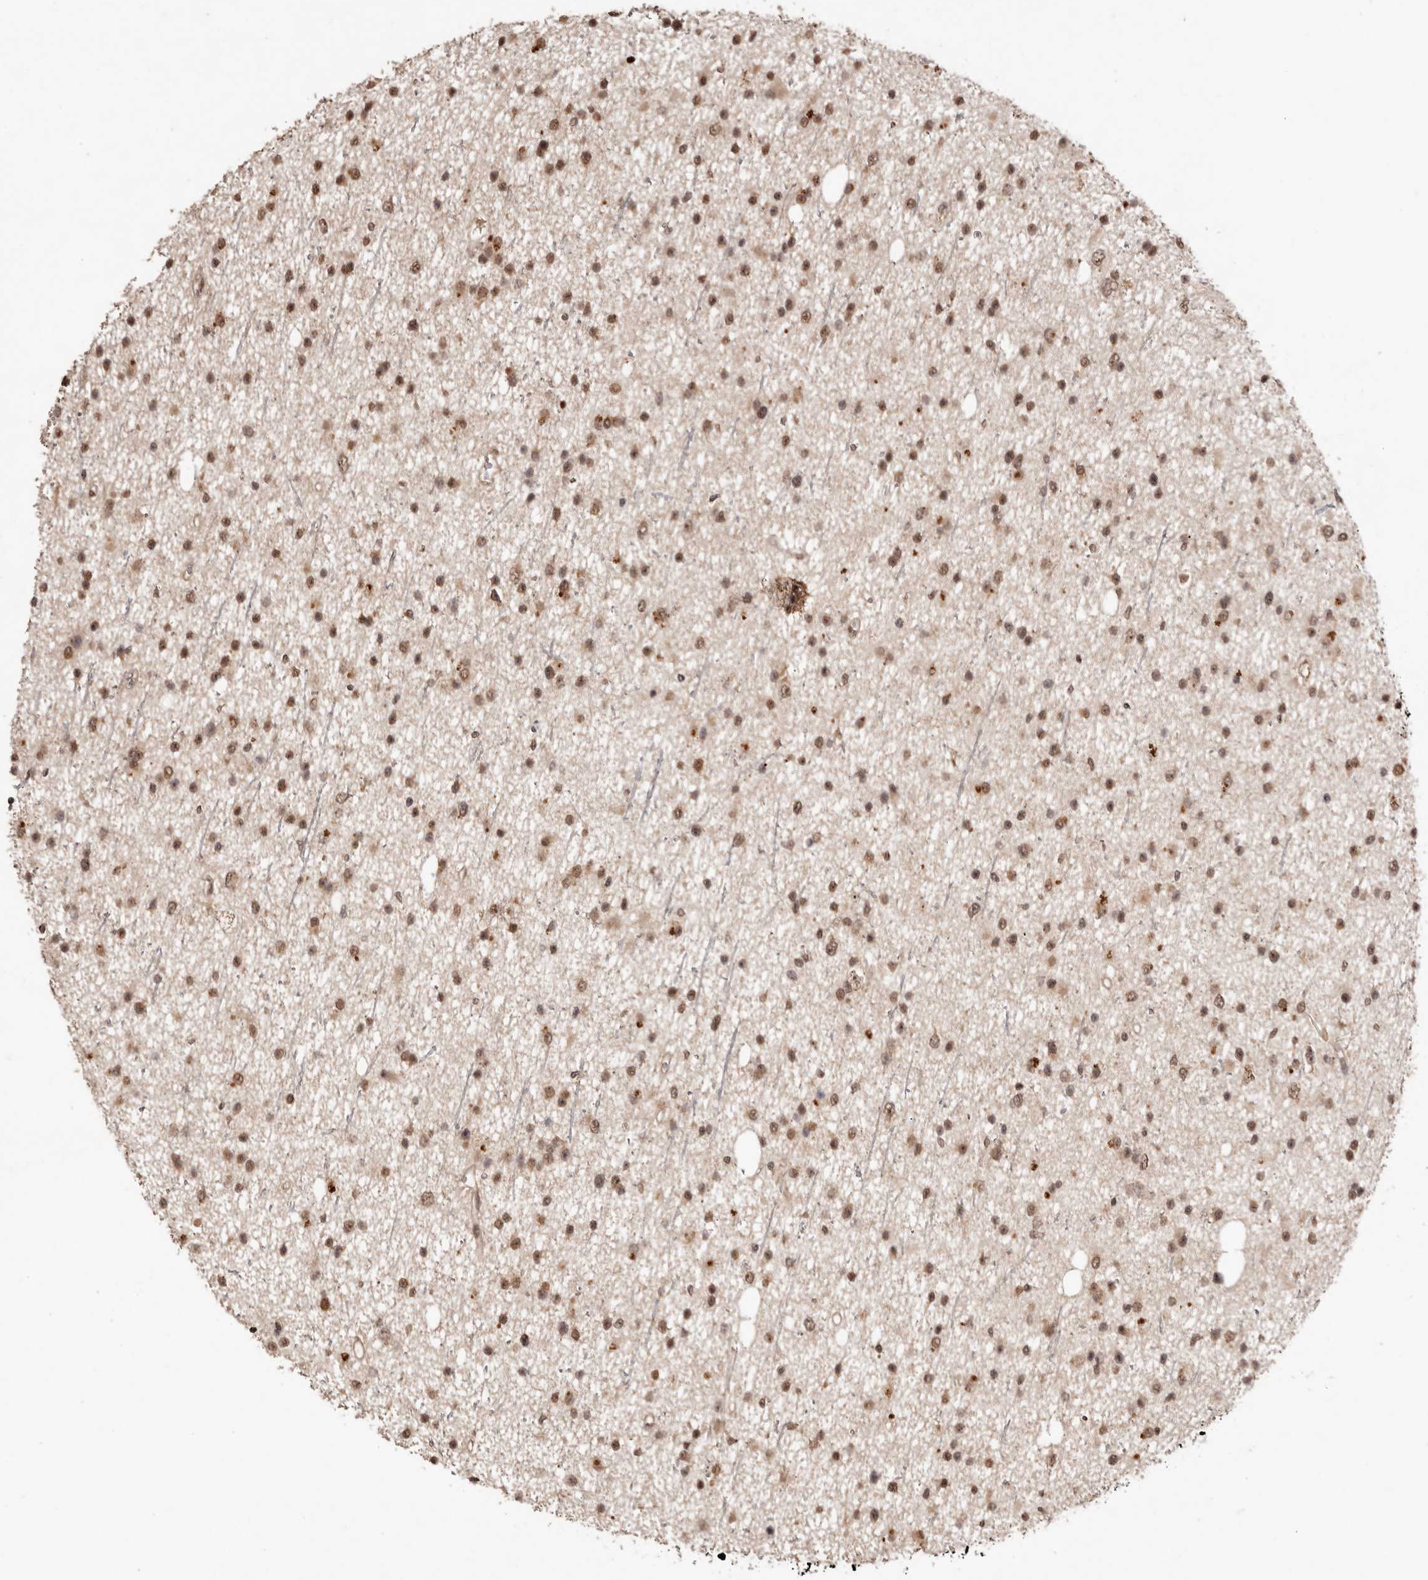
{"staining": {"intensity": "moderate", "quantity": ">75%", "location": "cytoplasmic/membranous,nuclear"}, "tissue": "glioma", "cell_type": "Tumor cells", "image_type": "cancer", "snomed": [{"axis": "morphology", "description": "Glioma, malignant, Low grade"}, {"axis": "topography", "description": "Cerebral cortex"}], "caption": "Protein staining demonstrates moderate cytoplasmic/membranous and nuclear staining in about >75% of tumor cells in low-grade glioma (malignant). (brown staining indicates protein expression, while blue staining denotes nuclei).", "gene": "NOTCH1", "patient": {"sex": "female", "age": 39}}